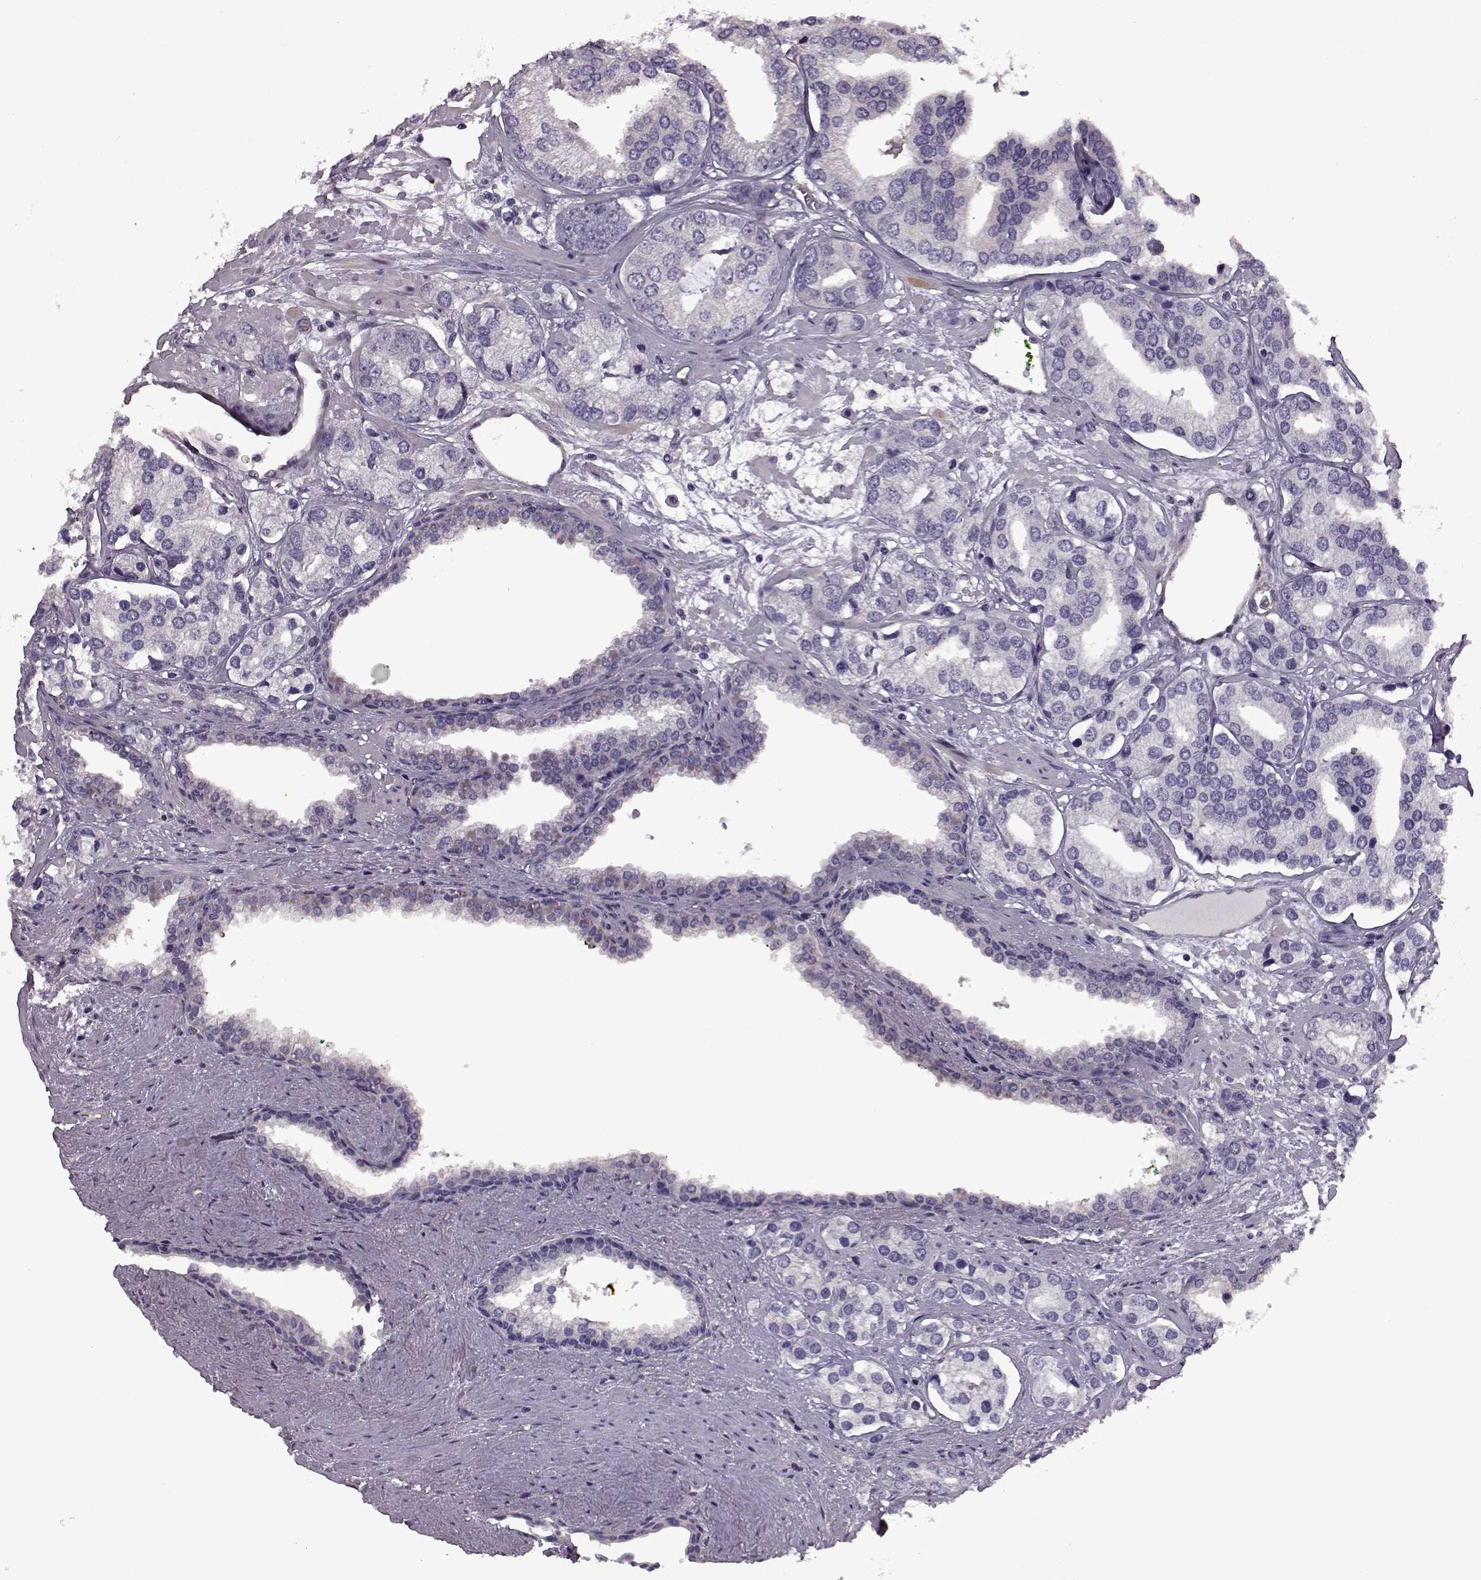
{"staining": {"intensity": "negative", "quantity": "none", "location": "none"}, "tissue": "prostate cancer", "cell_type": "Tumor cells", "image_type": "cancer", "snomed": [{"axis": "morphology", "description": "Adenocarcinoma, High grade"}, {"axis": "topography", "description": "Prostate"}], "caption": "Immunohistochemistry of human prostate cancer (high-grade adenocarcinoma) displays no staining in tumor cells. Brightfield microscopy of IHC stained with DAB (brown) and hematoxylin (blue), captured at high magnification.", "gene": "EDDM3B", "patient": {"sex": "male", "age": 58}}